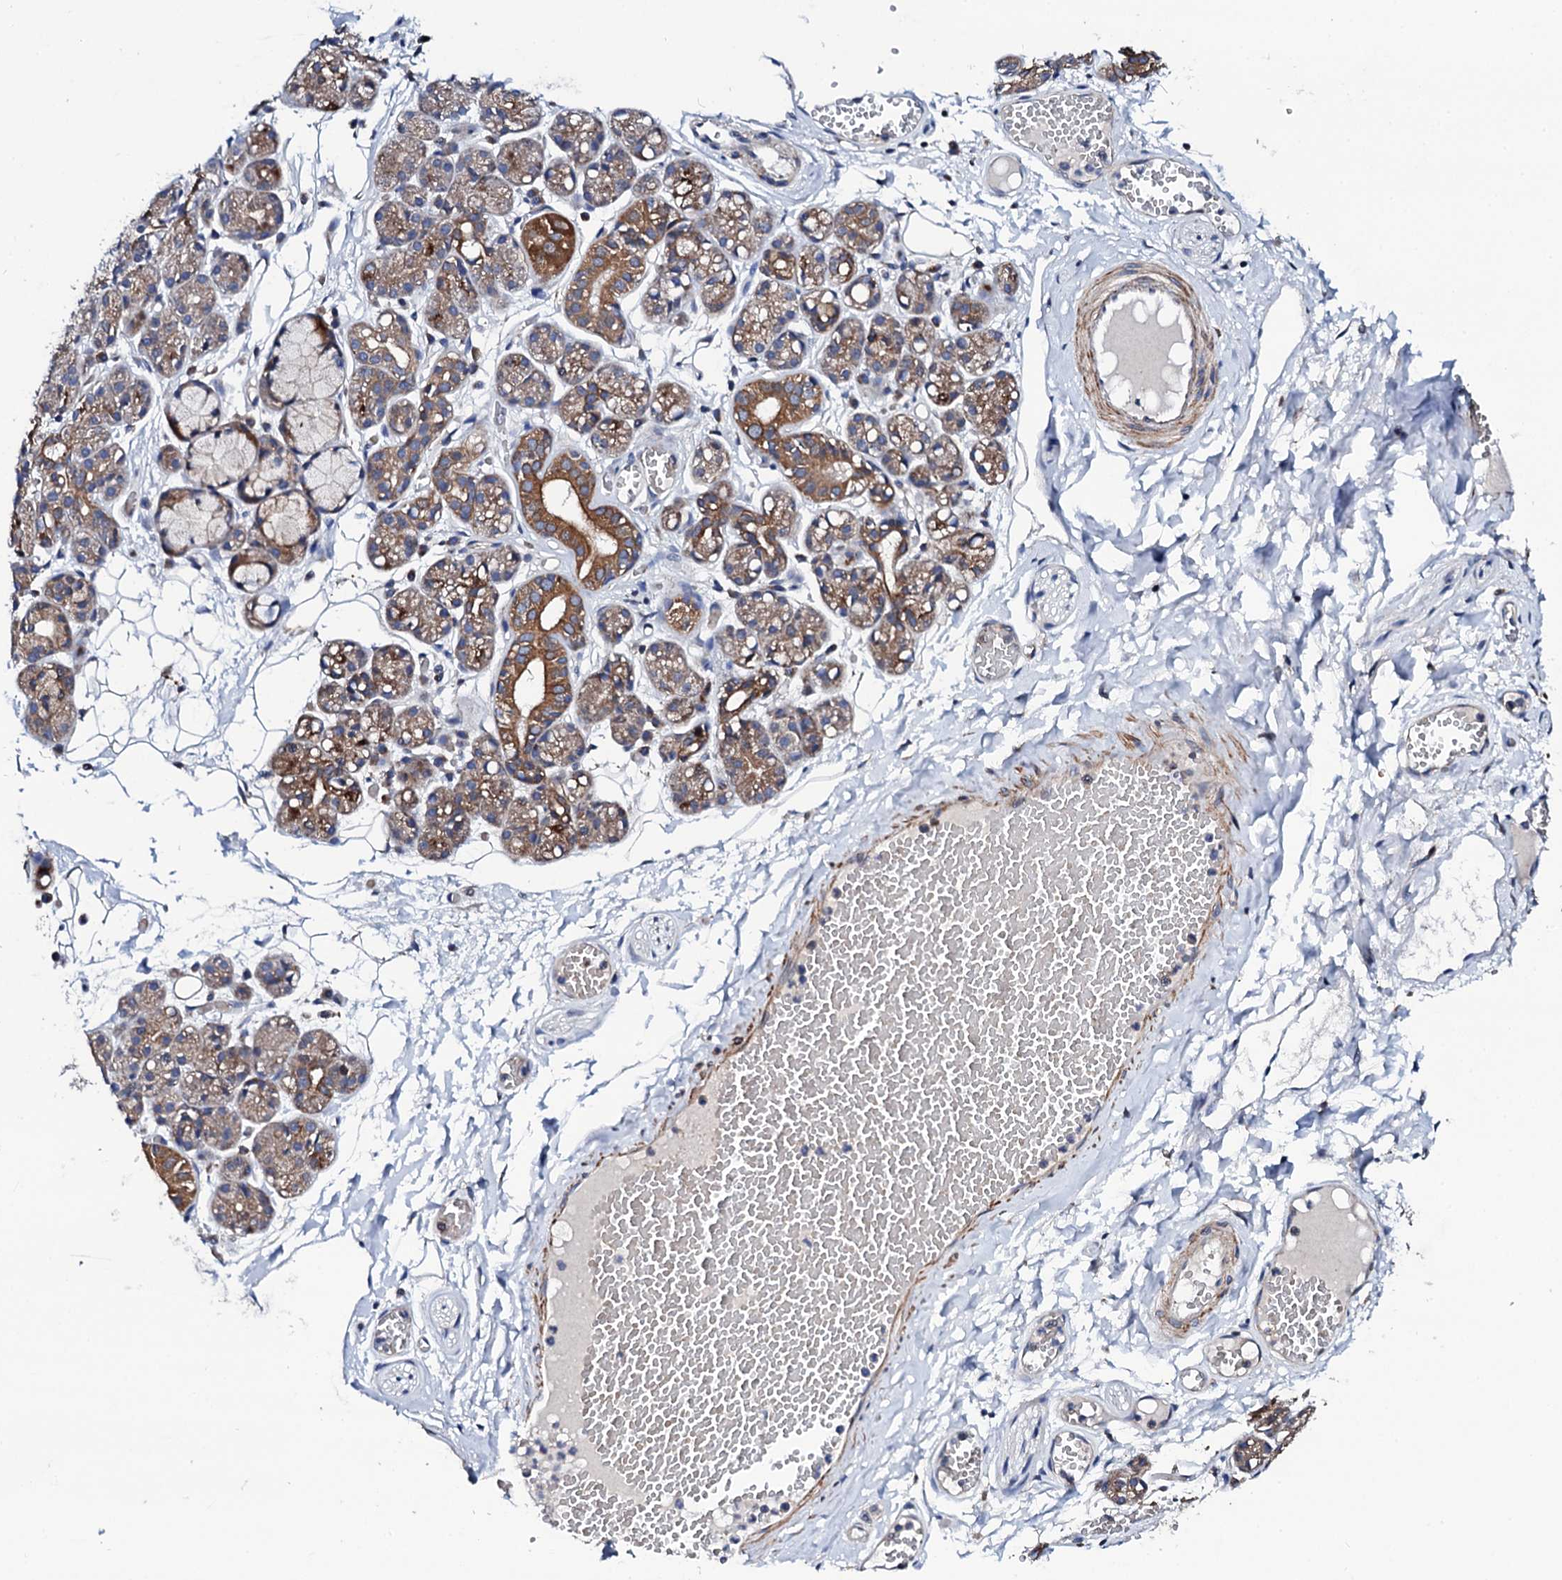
{"staining": {"intensity": "moderate", "quantity": ">75%", "location": "cytoplasmic/membranous,nuclear"}, "tissue": "salivary gland", "cell_type": "Glandular cells", "image_type": "normal", "snomed": [{"axis": "morphology", "description": "Normal tissue, NOS"}, {"axis": "topography", "description": "Salivary gland"}], "caption": "A medium amount of moderate cytoplasmic/membranous,nuclear positivity is identified in approximately >75% of glandular cells in normal salivary gland.", "gene": "COG4", "patient": {"sex": "male", "age": 63}}